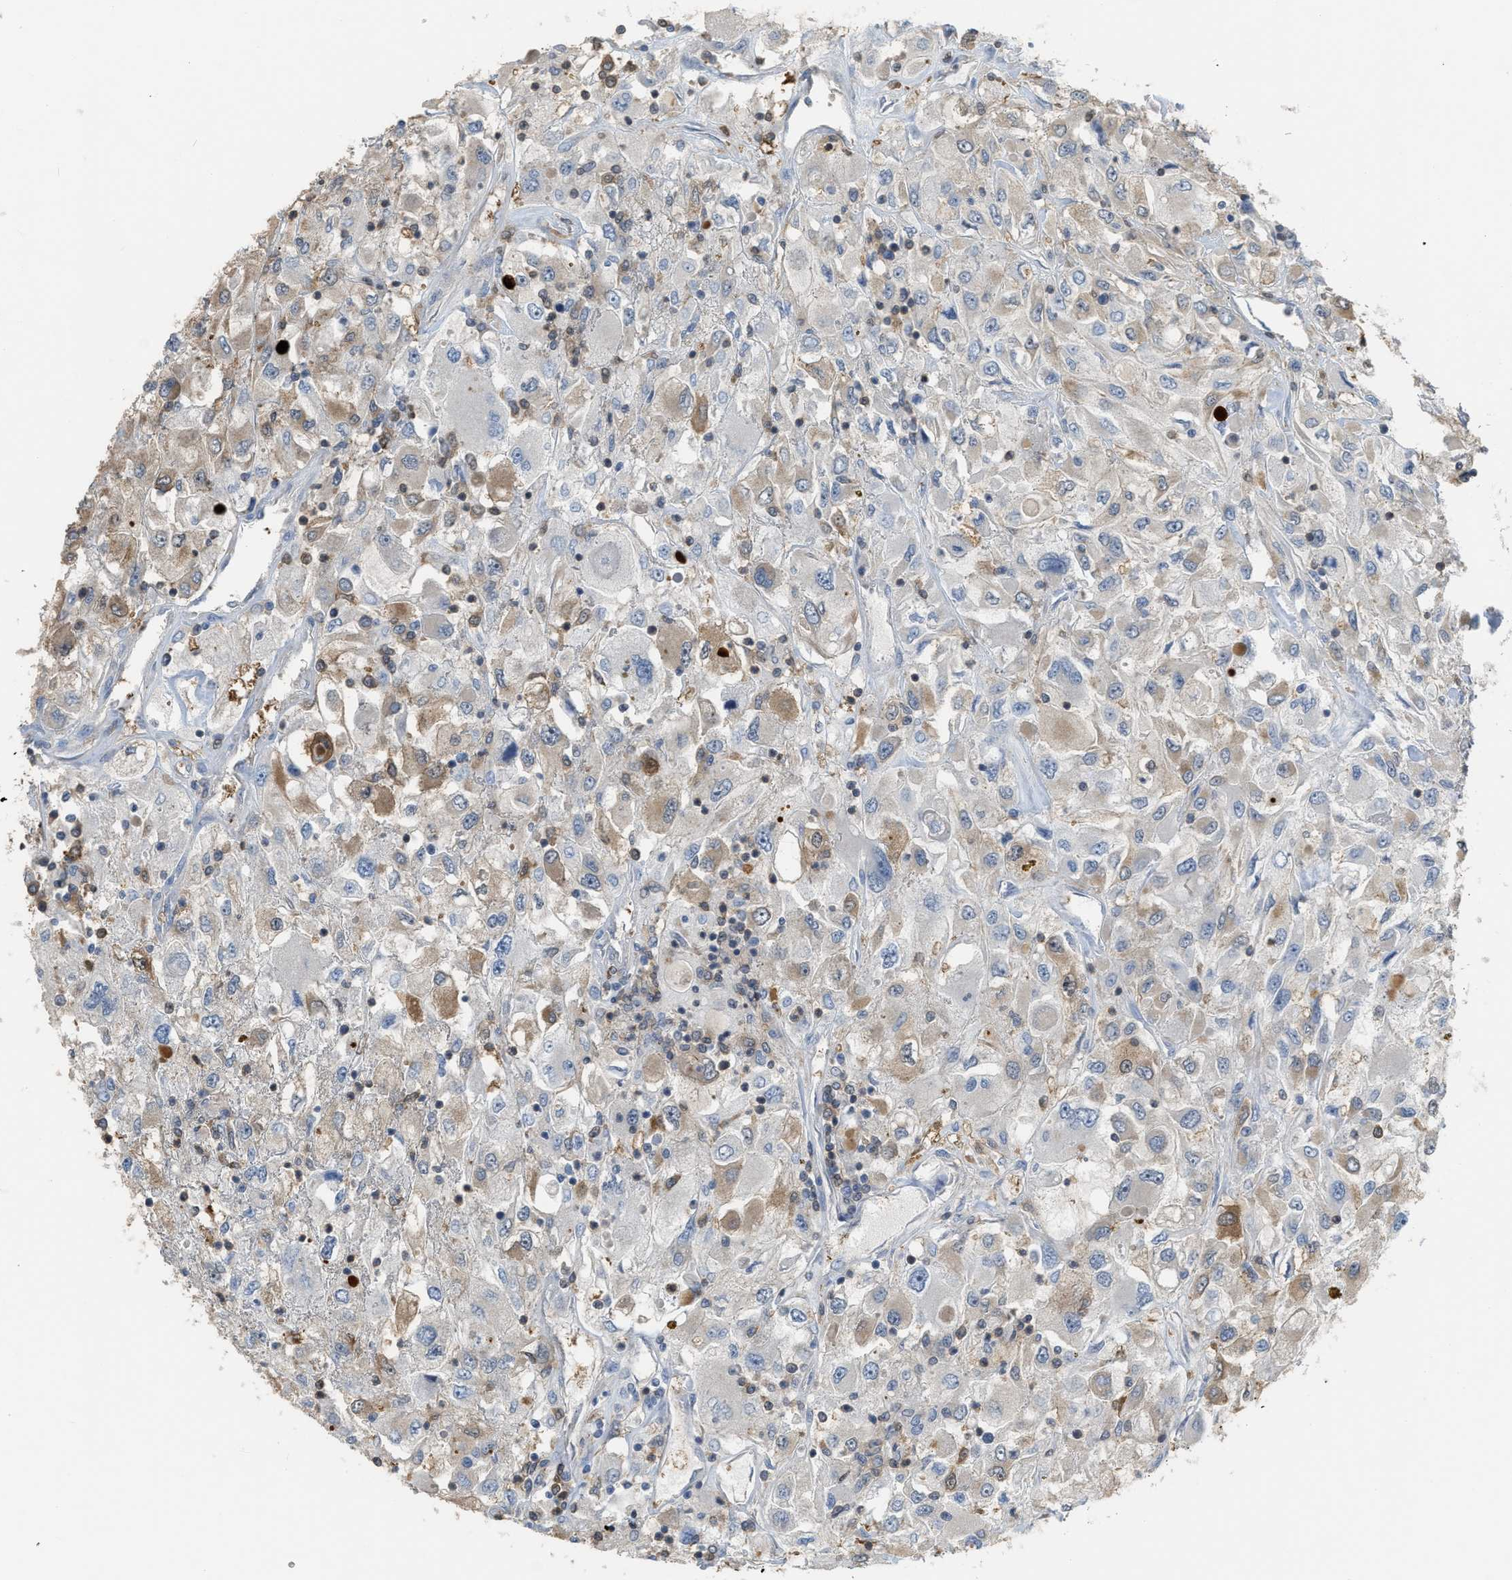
{"staining": {"intensity": "weak", "quantity": "25%-75%", "location": "cytoplasmic/membranous"}, "tissue": "renal cancer", "cell_type": "Tumor cells", "image_type": "cancer", "snomed": [{"axis": "morphology", "description": "Adenocarcinoma, NOS"}, {"axis": "topography", "description": "Kidney"}], "caption": "This photomicrograph shows immunohistochemistry (IHC) staining of human renal cancer (adenocarcinoma), with low weak cytoplasmic/membranous expression in approximately 25%-75% of tumor cells.", "gene": "MTPN", "patient": {"sex": "female", "age": 52}}